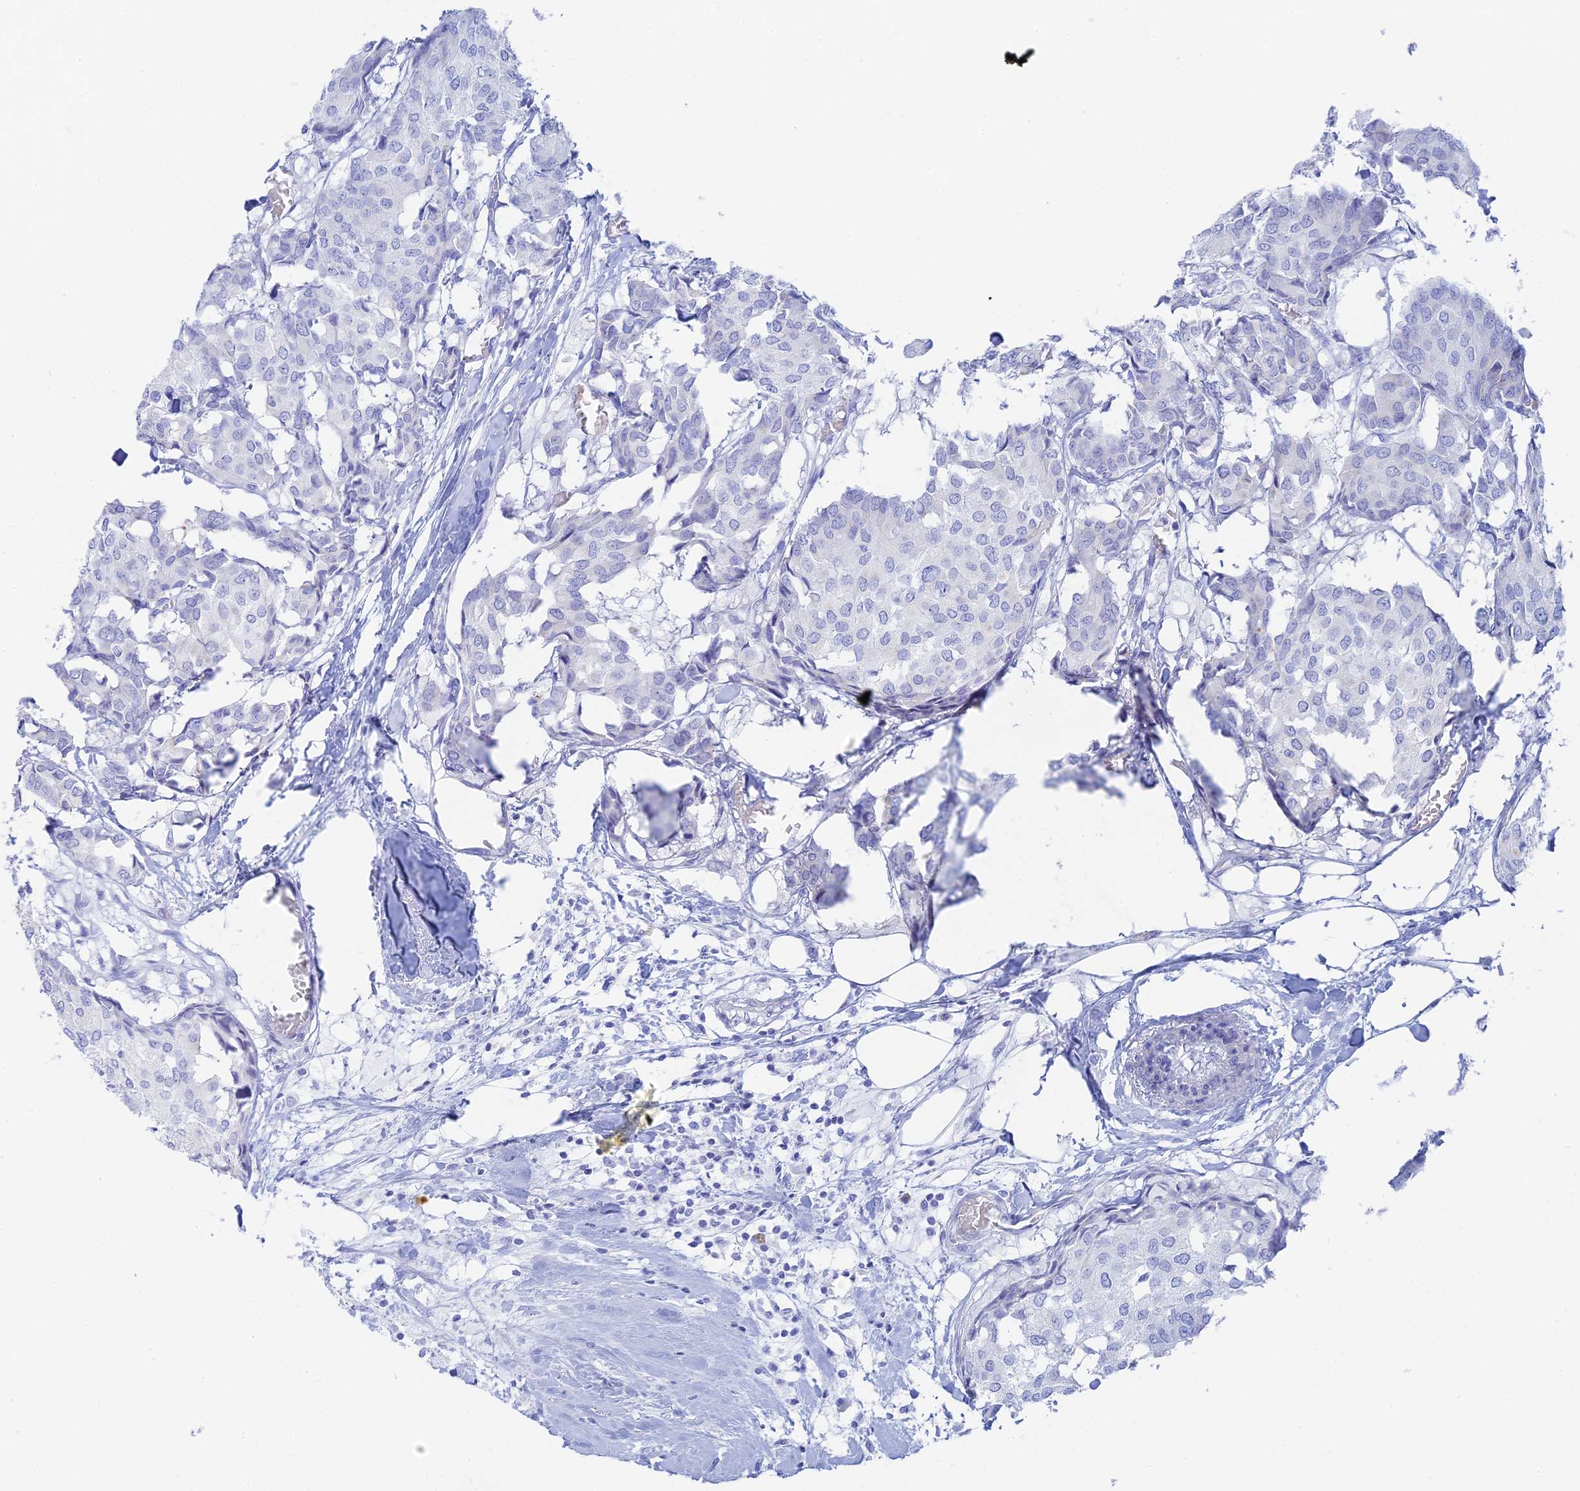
{"staining": {"intensity": "negative", "quantity": "none", "location": "none"}, "tissue": "breast cancer", "cell_type": "Tumor cells", "image_type": "cancer", "snomed": [{"axis": "morphology", "description": "Duct carcinoma"}, {"axis": "topography", "description": "Breast"}], "caption": "The IHC photomicrograph has no significant staining in tumor cells of breast cancer (invasive ductal carcinoma) tissue.", "gene": "CEP152", "patient": {"sex": "female", "age": 75}}